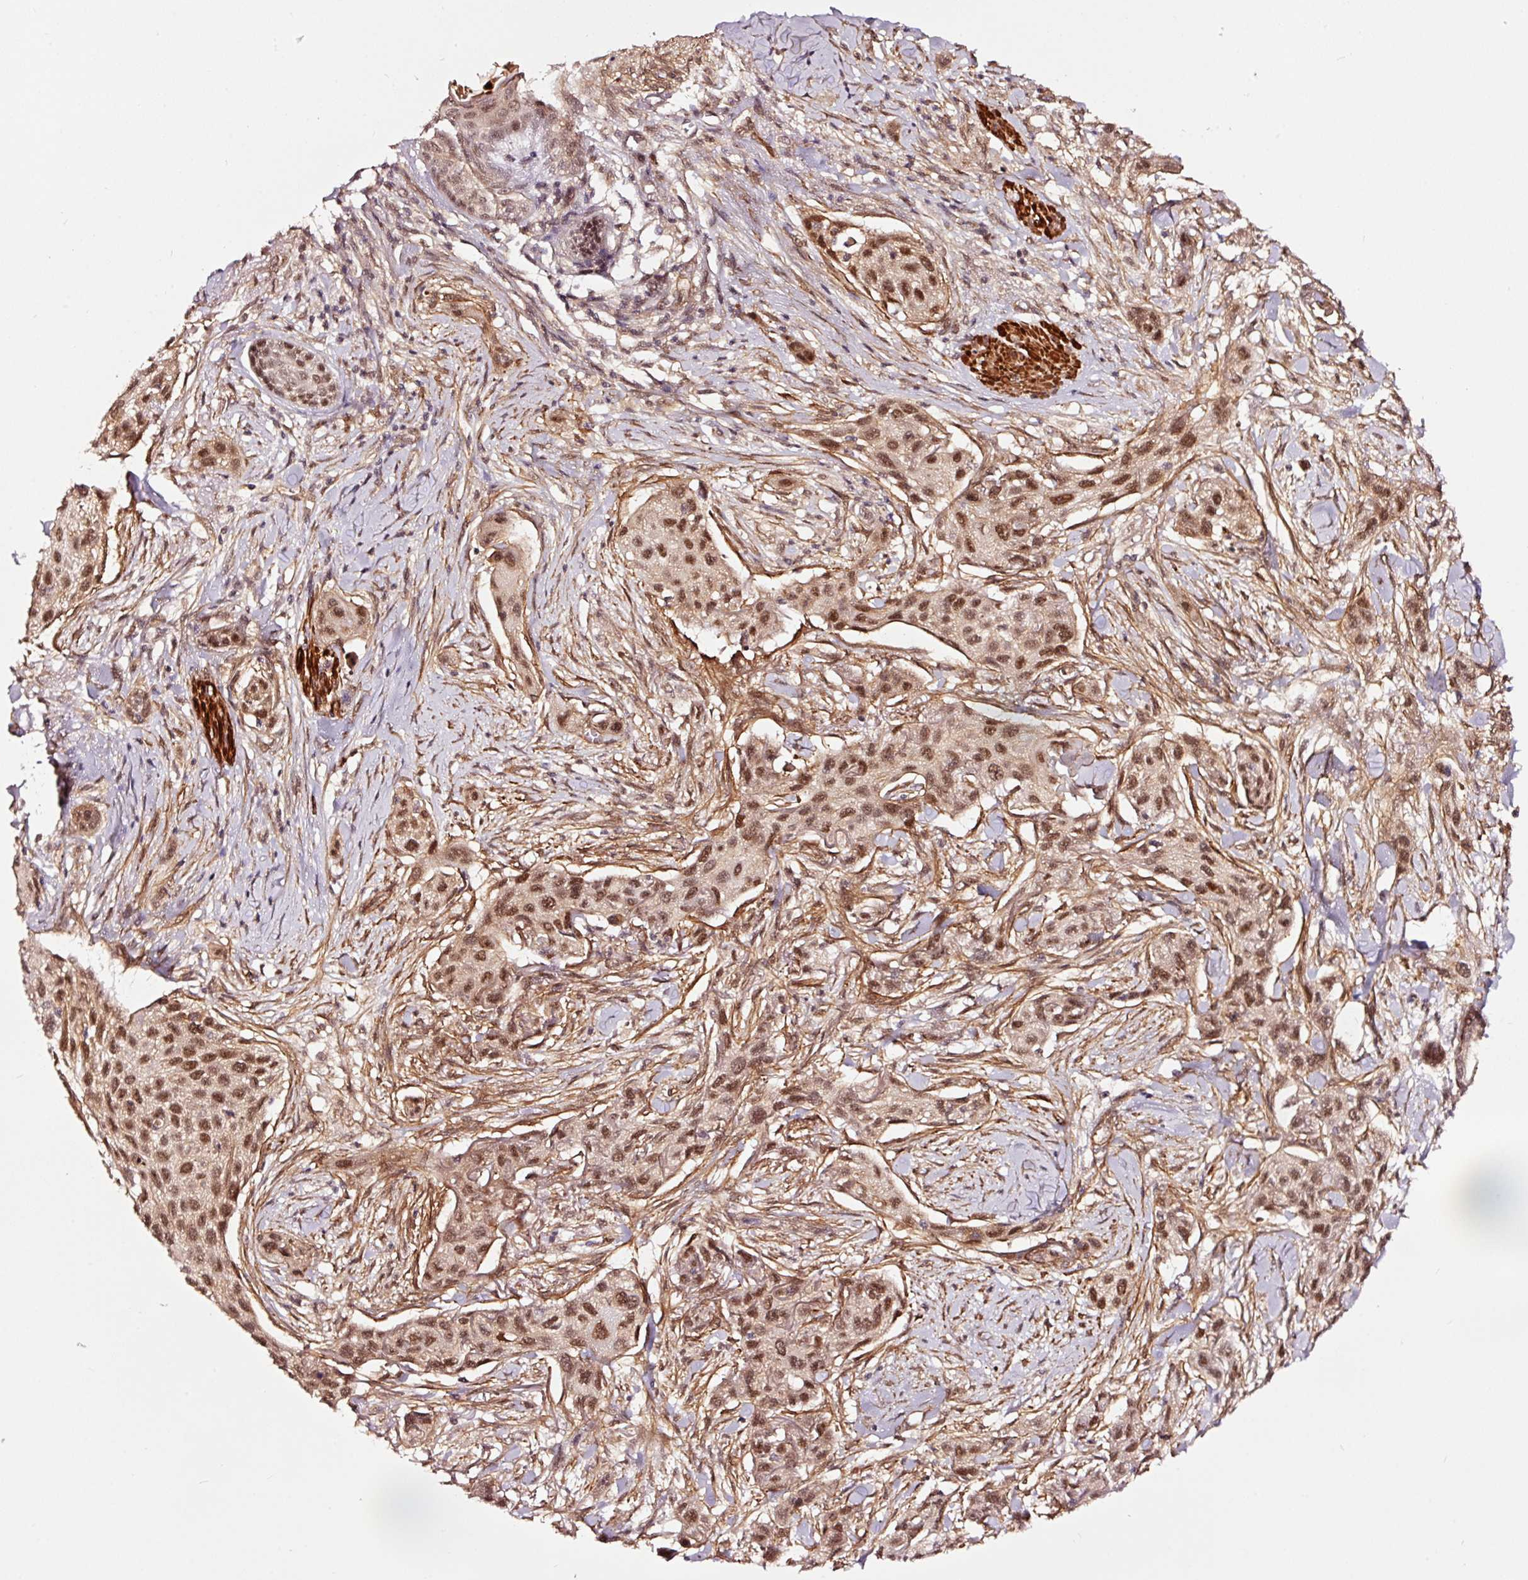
{"staining": {"intensity": "moderate", "quantity": ">75%", "location": "nuclear"}, "tissue": "skin cancer", "cell_type": "Tumor cells", "image_type": "cancer", "snomed": [{"axis": "morphology", "description": "Squamous cell carcinoma, NOS"}, {"axis": "topography", "description": "Skin"}], "caption": "Moderate nuclear staining for a protein is seen in approximately >75% of tumor cells of skin cancer using IHC.", "gene": "TPM1", "patient": {"sex": "male", "age": 63}}